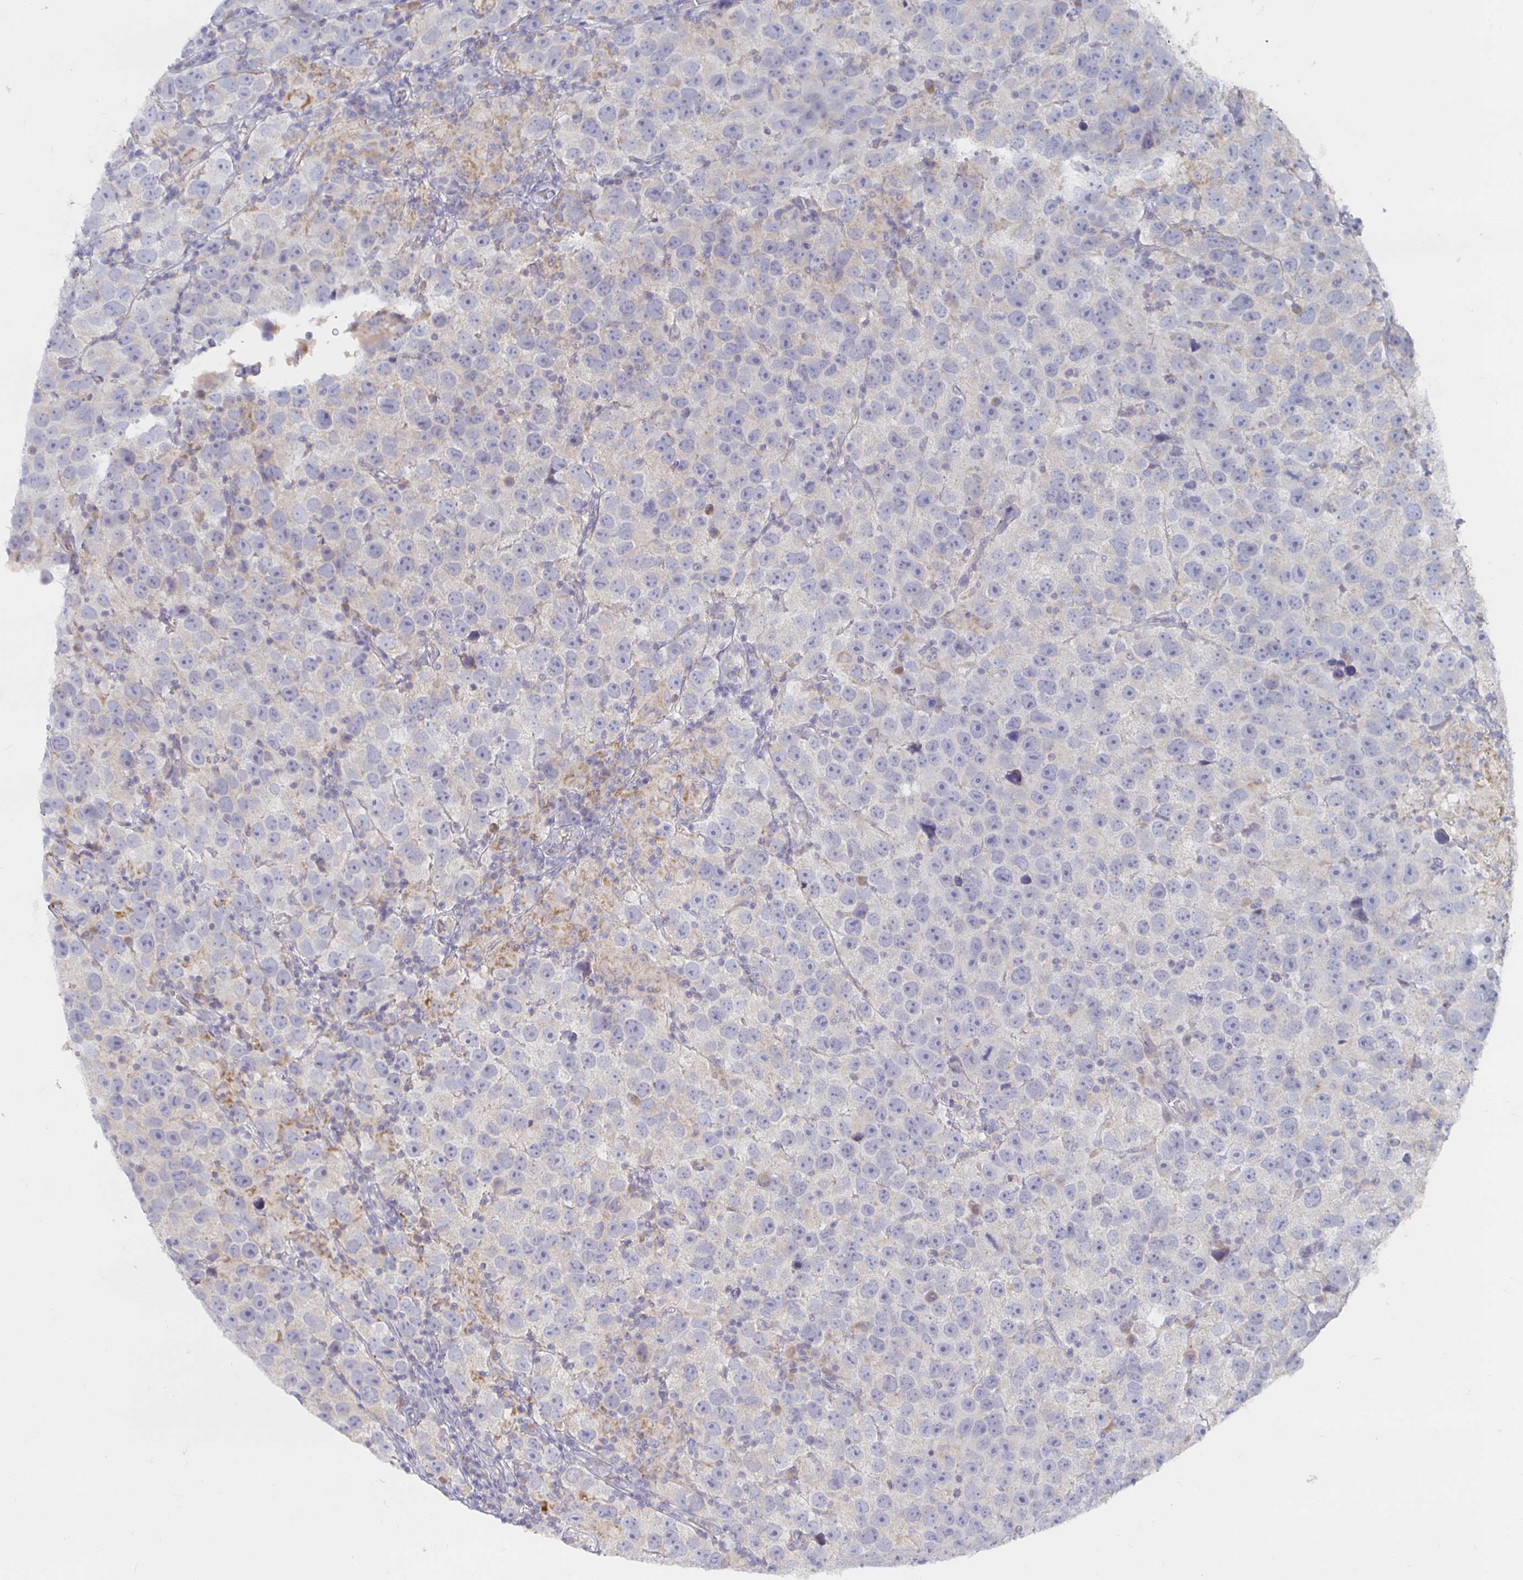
{"staining": {"intensity": "negative", "quantity": "none", "location": "none"}, "tissue": "testis cancer", "cell_type": "Tumor cells", "image_type": "cancer", "snomed": [{"axis": "morphology", "description": "Seminoma, NOS"}, {"axis": "topography", "description": "Testis"}], "caption": "This histopathology image is of testis seminoma stained with immunohistochemistry to label a protein in brown with the nuclei are counter-stained blue. There is no expression in tumor cells. Nuclei are stained in blue.", "gene": "RNF144B", "patient": {"sex": "male", "age": 26}}